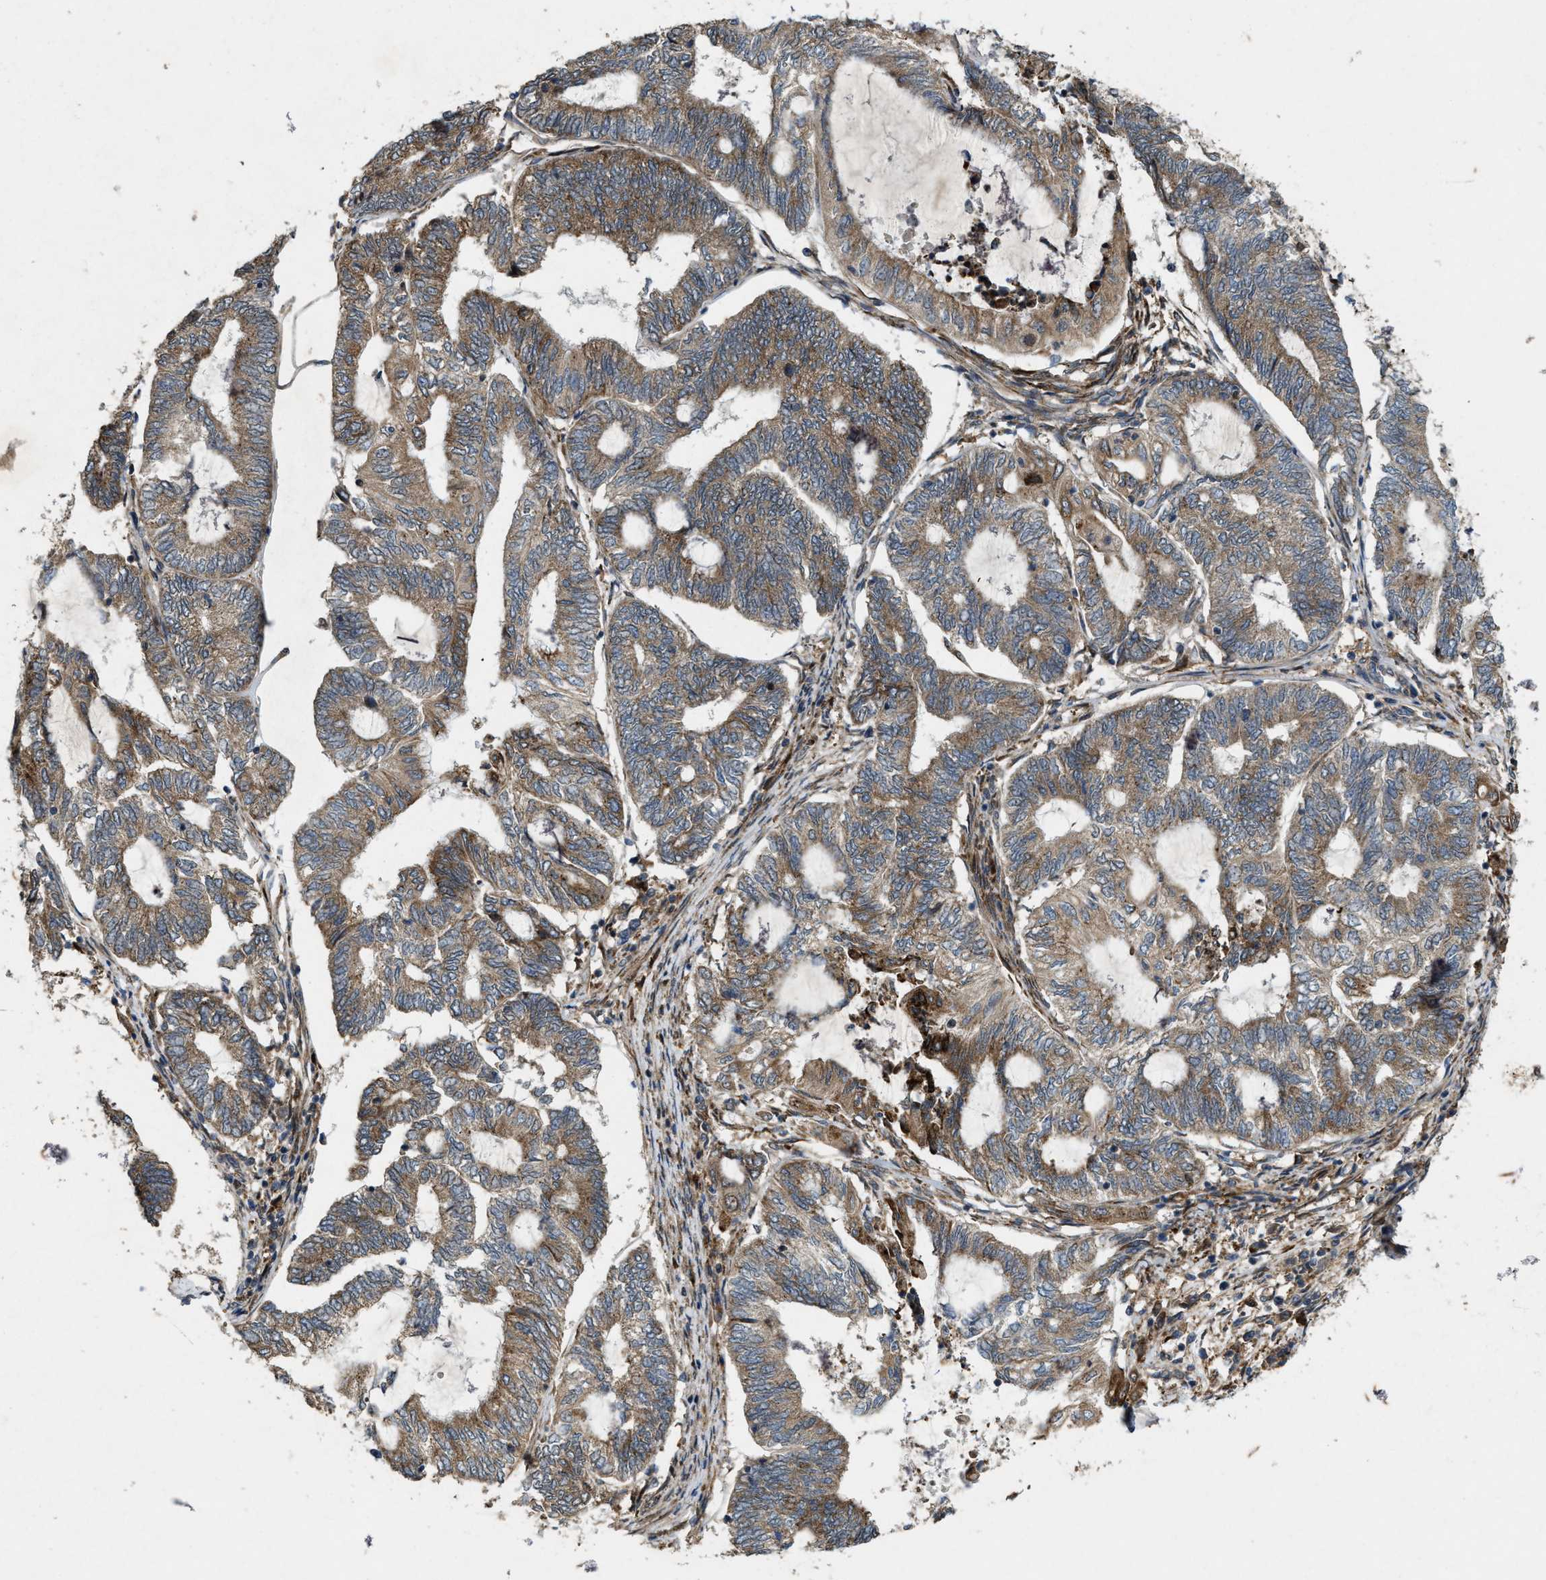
{"staining": {"intensity": "moderate", "quantity": ">75%", "location": "cytoplasmic/membranous"}, "tissue": "endometrial cancer", "cell_type": "Tumor cells", "image_type": "cancer", "snomed": [{"axis": "morphology", "description": "Adenocarcinoma, NOS"}, {"axis": "topography", "description": "Uterus"}, {"axis": "topography", "description": "Endometrium"}], "caption": "Immunohistochemistry staining of endometrial adenocarcinoma, which demonstrates medium levels of moderate cytoplasmic/membranous positivity in approximately >75% of tumor cells indicating moderate cytoplasmic/membranous protein staining. The staining was performed using DAB (brown) for protein detection and nuclei were counterstained in hematoxylin (blue).", "gene": "LRRC72", "patient": {"sex": "female", "age": 70}}